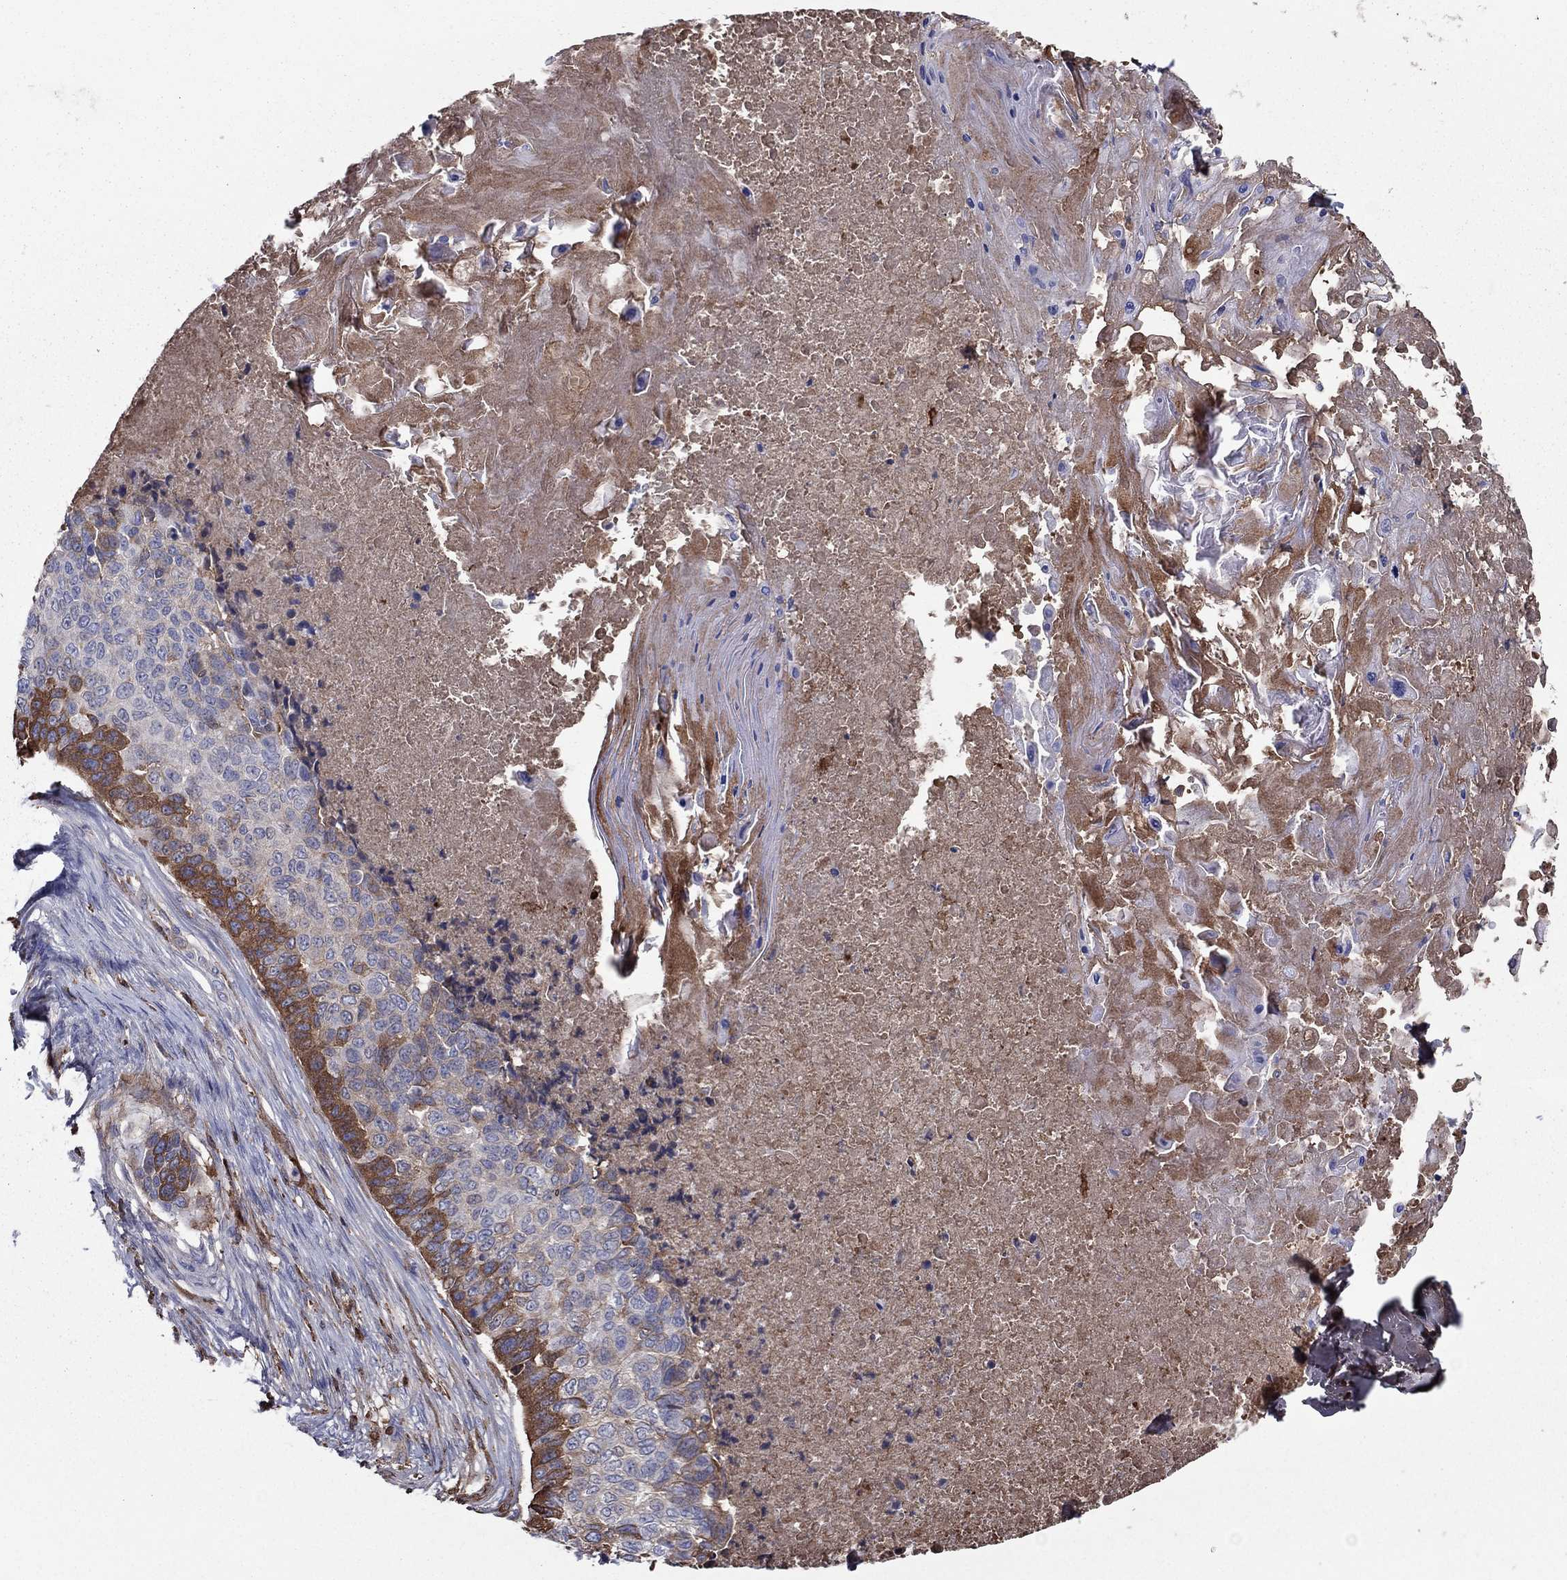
{"staining": {"intensity": "strong", "quantity": "<25%", "location": "cytoplasmic/membranous"}, "tissue": "lung cancer", "cell_type": "Tumor cells", "image_type": "cancer", "snomed": [{"axis": "morphology", "description": "Squamous cell carcinoma, NOS"}, {"axis": "topography", "description": "Lung"}], "caption": "Immunohistochemistry (IHC) of human lung squamous cell carcinoma displays medium levels of strong cytoplasmic/membranous expression in about <25% of tumor cells.", "gene": "HPX", "patient": {"sex": "male", "age": 69}}